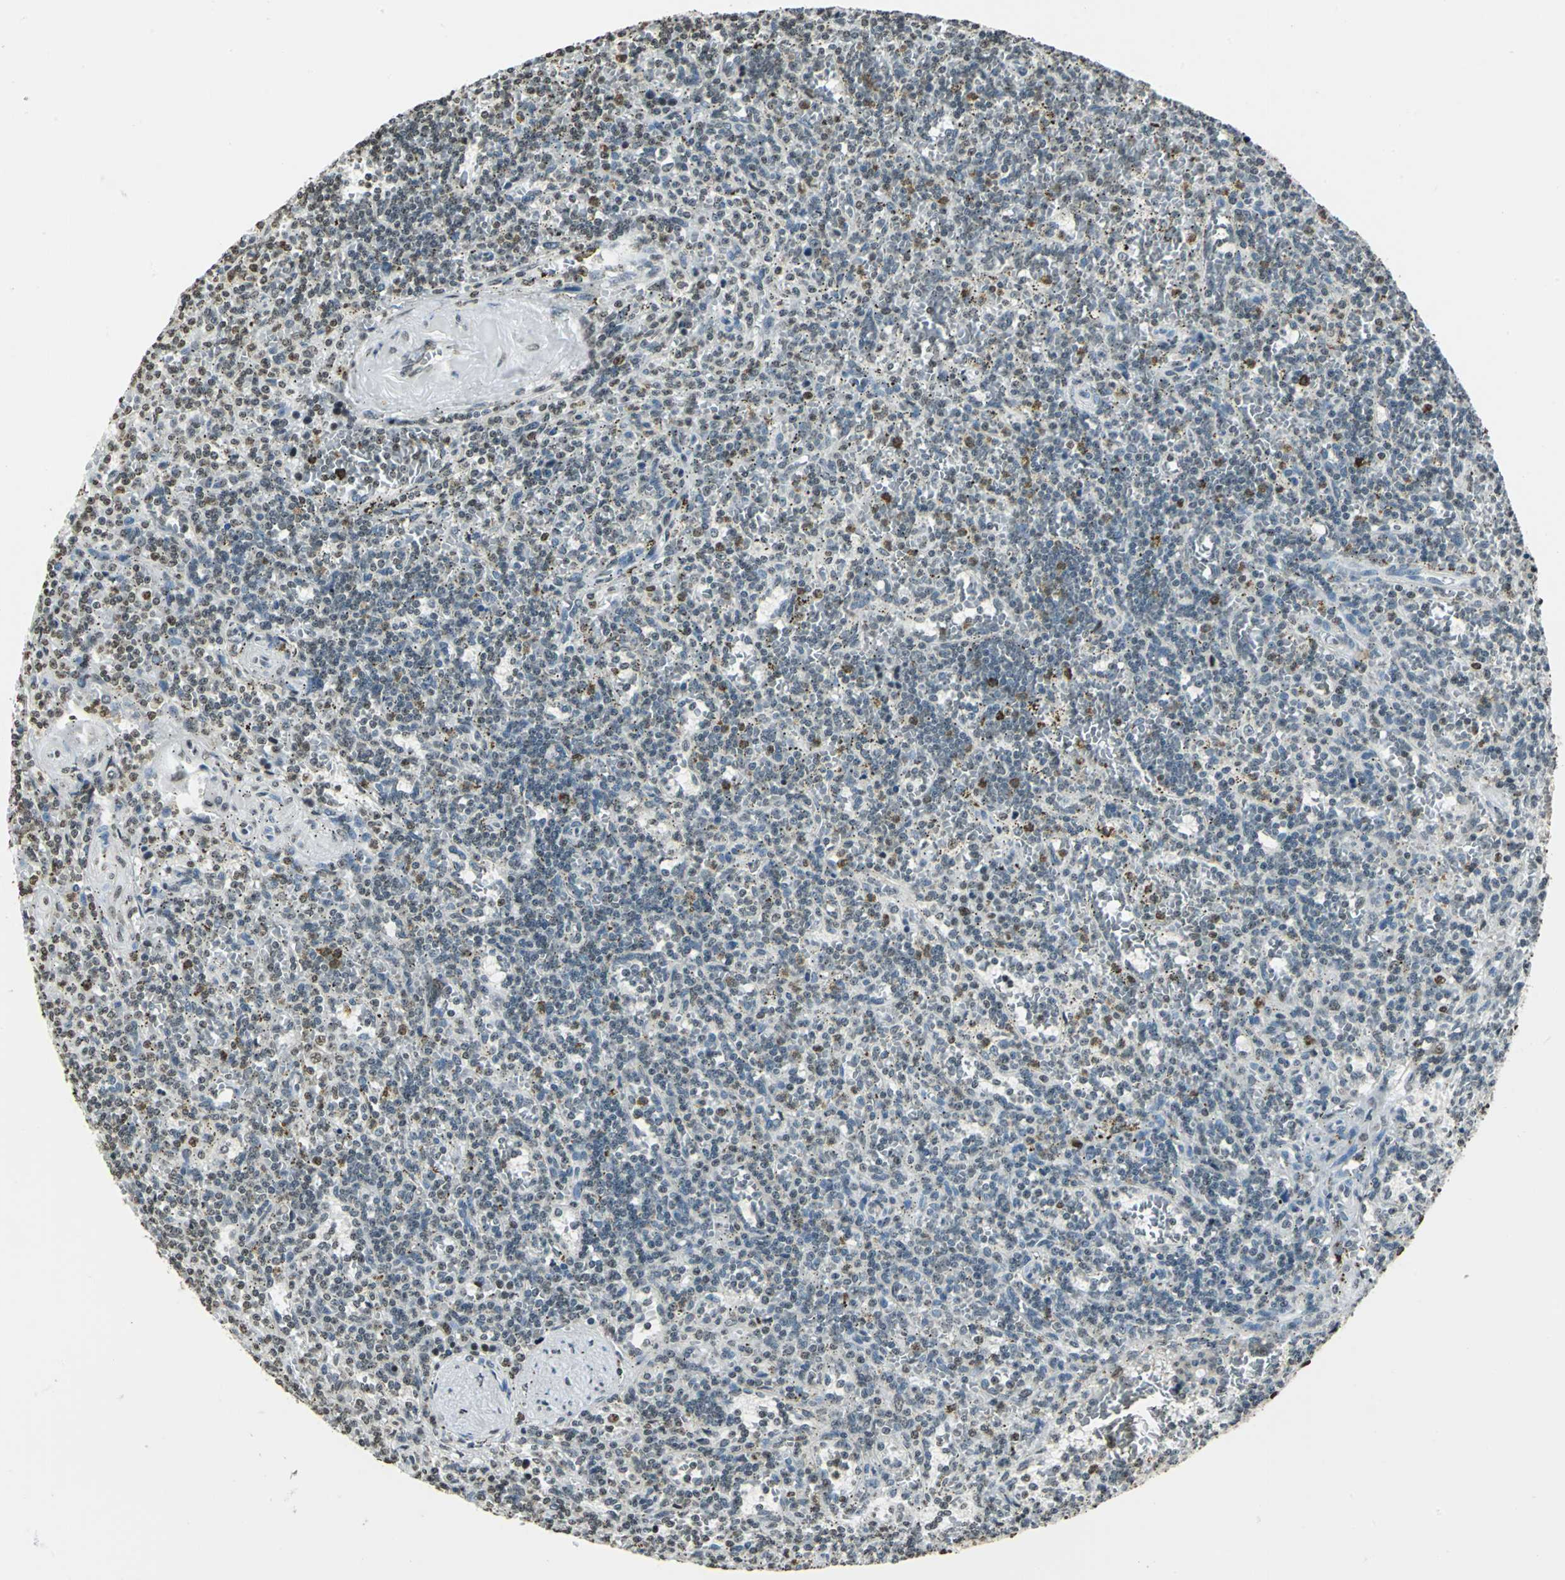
{"staining": {"intensity": "moderate", "quantity": "<25%", "location": "nuclear"}, "tissue": "lymphoma", "cell_type": "Tumor cells", "image_type": "cancer", "snomed": [{"axis": "morphology", "description": "Malignant lymphoma, non-Hodgkin's type, Low grade"}, {"axis": "topography", "description": "Spleen"}], "caption": "Immunohistochemistry (IHC) photomicrograph of lymphoma stained for a protein (brown), which shows low levels of moderate nuclear staining in about <25% of tumor cells.", "gene": "MCM4", "patient": {"sex": "male", "age": 73}}